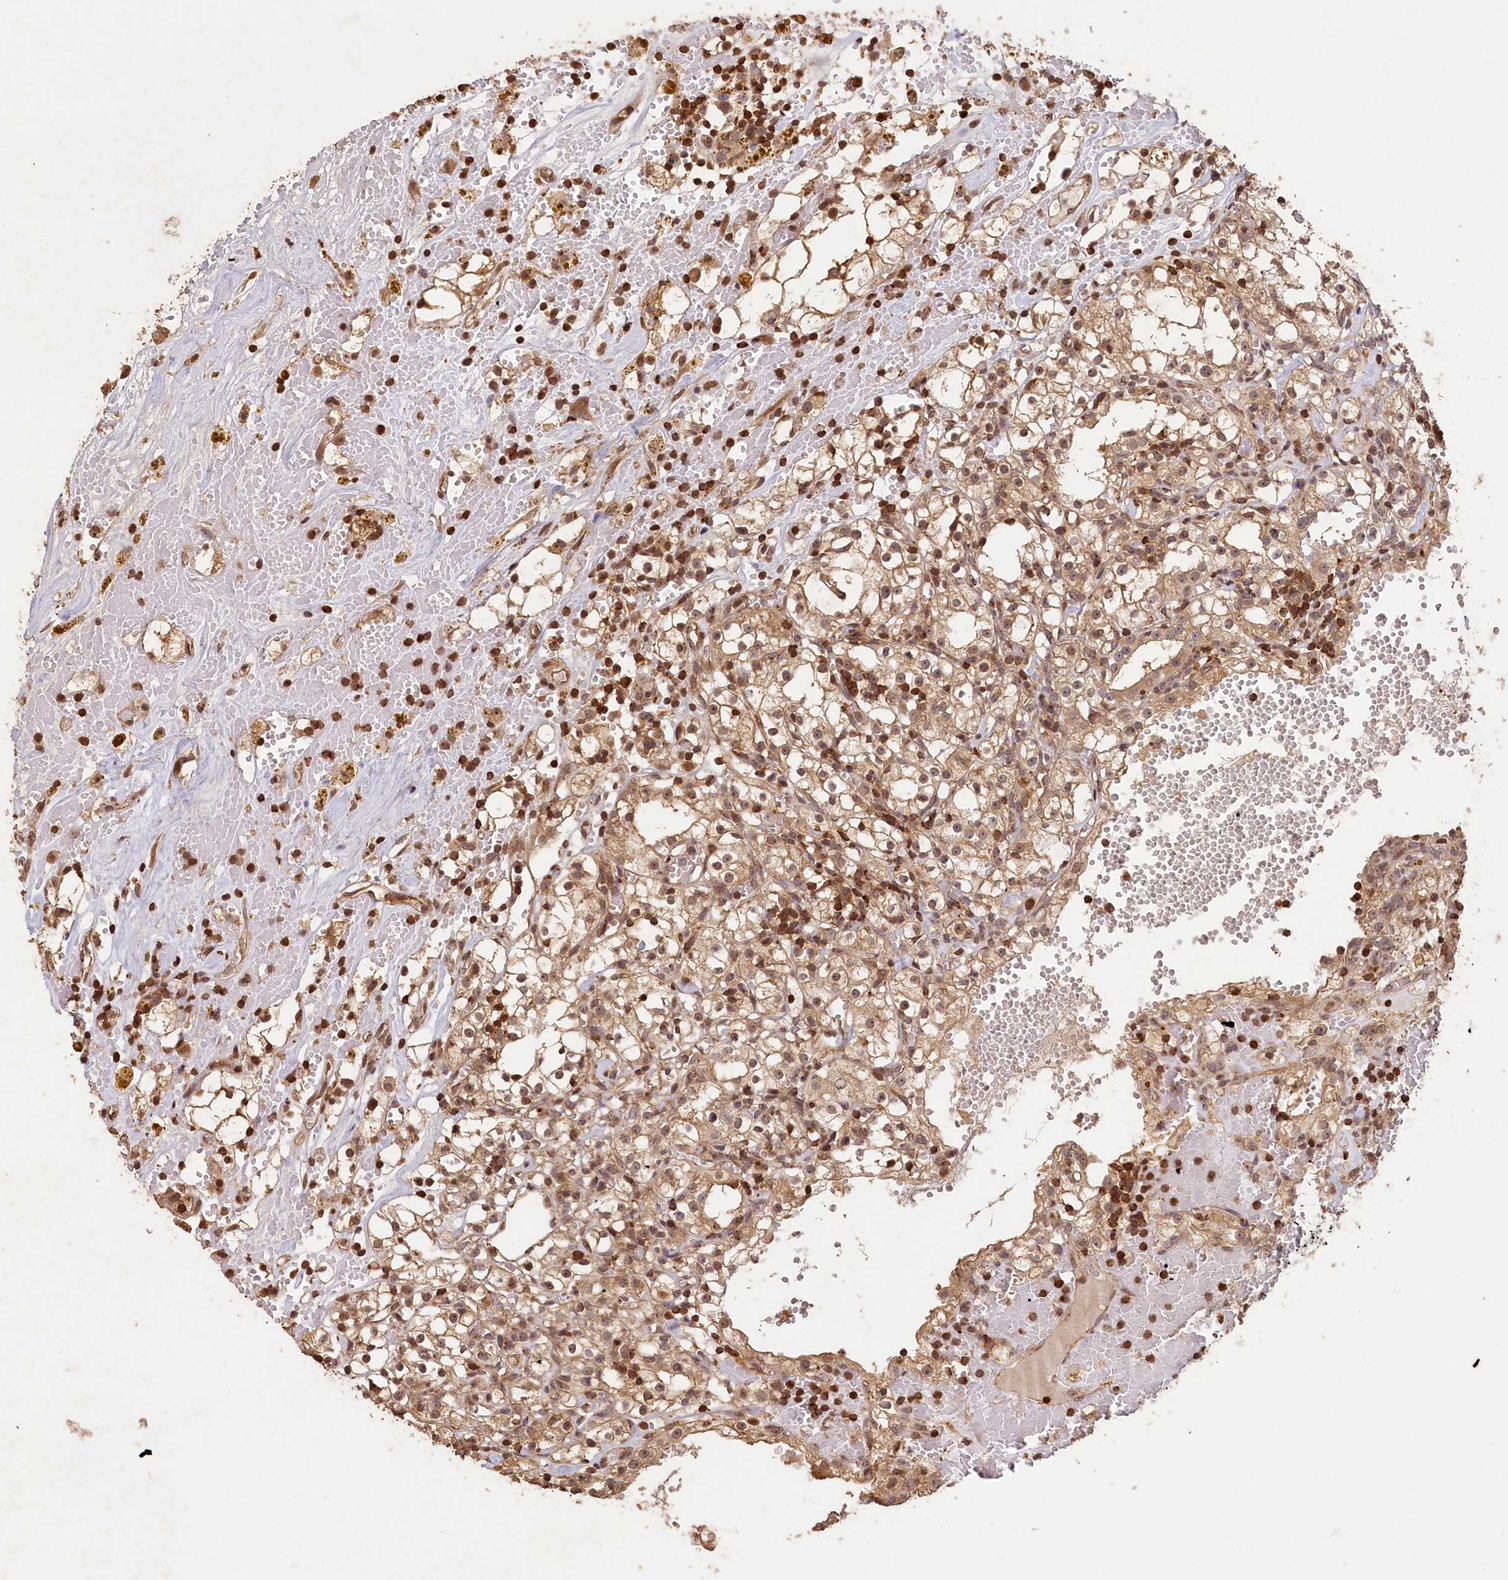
{"staining": {"intensity": "moderate", "quantity": ">75%", "location": "cytoplasmic/membranous,nuclear"}, "tissue": "renal cancer", "cell_type": "Tumor cells", "image_type": "cancer", "snomed": [{"axis": "morphology", "description": "Adenocarcinoma, NOS"}, {"axis": "topography", "description": "Kidney"}], "caption": "About >75% of tumor cells in renal adenocarcinoma exhibit moderate cytoplasmic/membranous and nuclear protein positivity as visualized by brown immunohistochemical staining.", "gene": "MADD", "patient": {"sex": "male", "age": 56}}